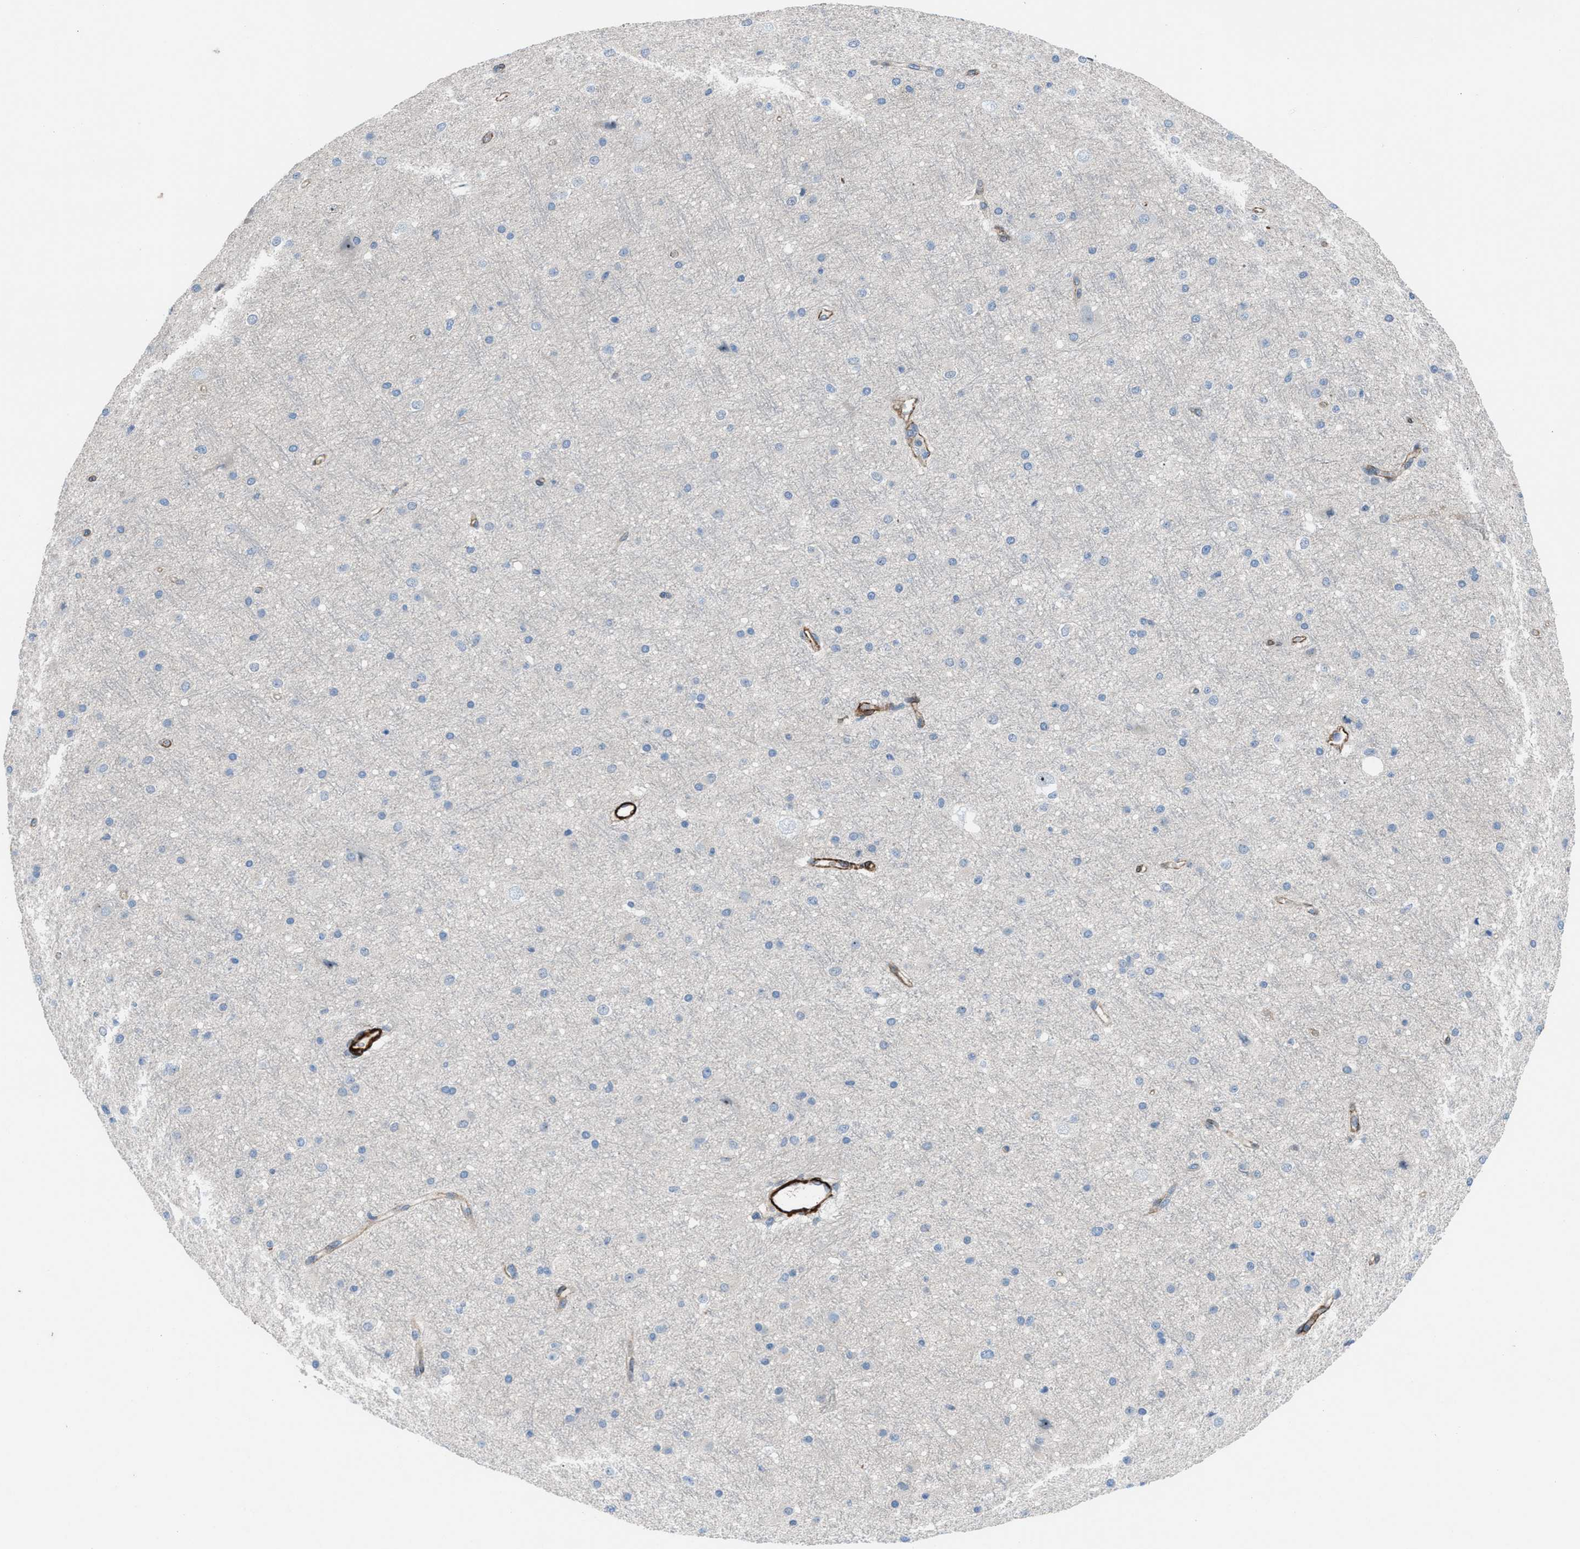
{"staining": {"intensity": "negative", "quantity": "none", "location": "none"}, "tissue": "cerebral cortex", "cell_type": "Endothelial cells", "image_type": "normal", "snomed": [{"axis": "morphology", "description": "Normal tissue, NOS"}, {"axis": "morphology", "description": "Developmental malformation"}, {"axis": "topography", "description": "Cerebral cortex"}], "caption": "The histopathology image displays no significant expression in endothelial cells of cerebral cortex.", "gene": "NQO2", "patient": {"sex": "female", "age": 30}}